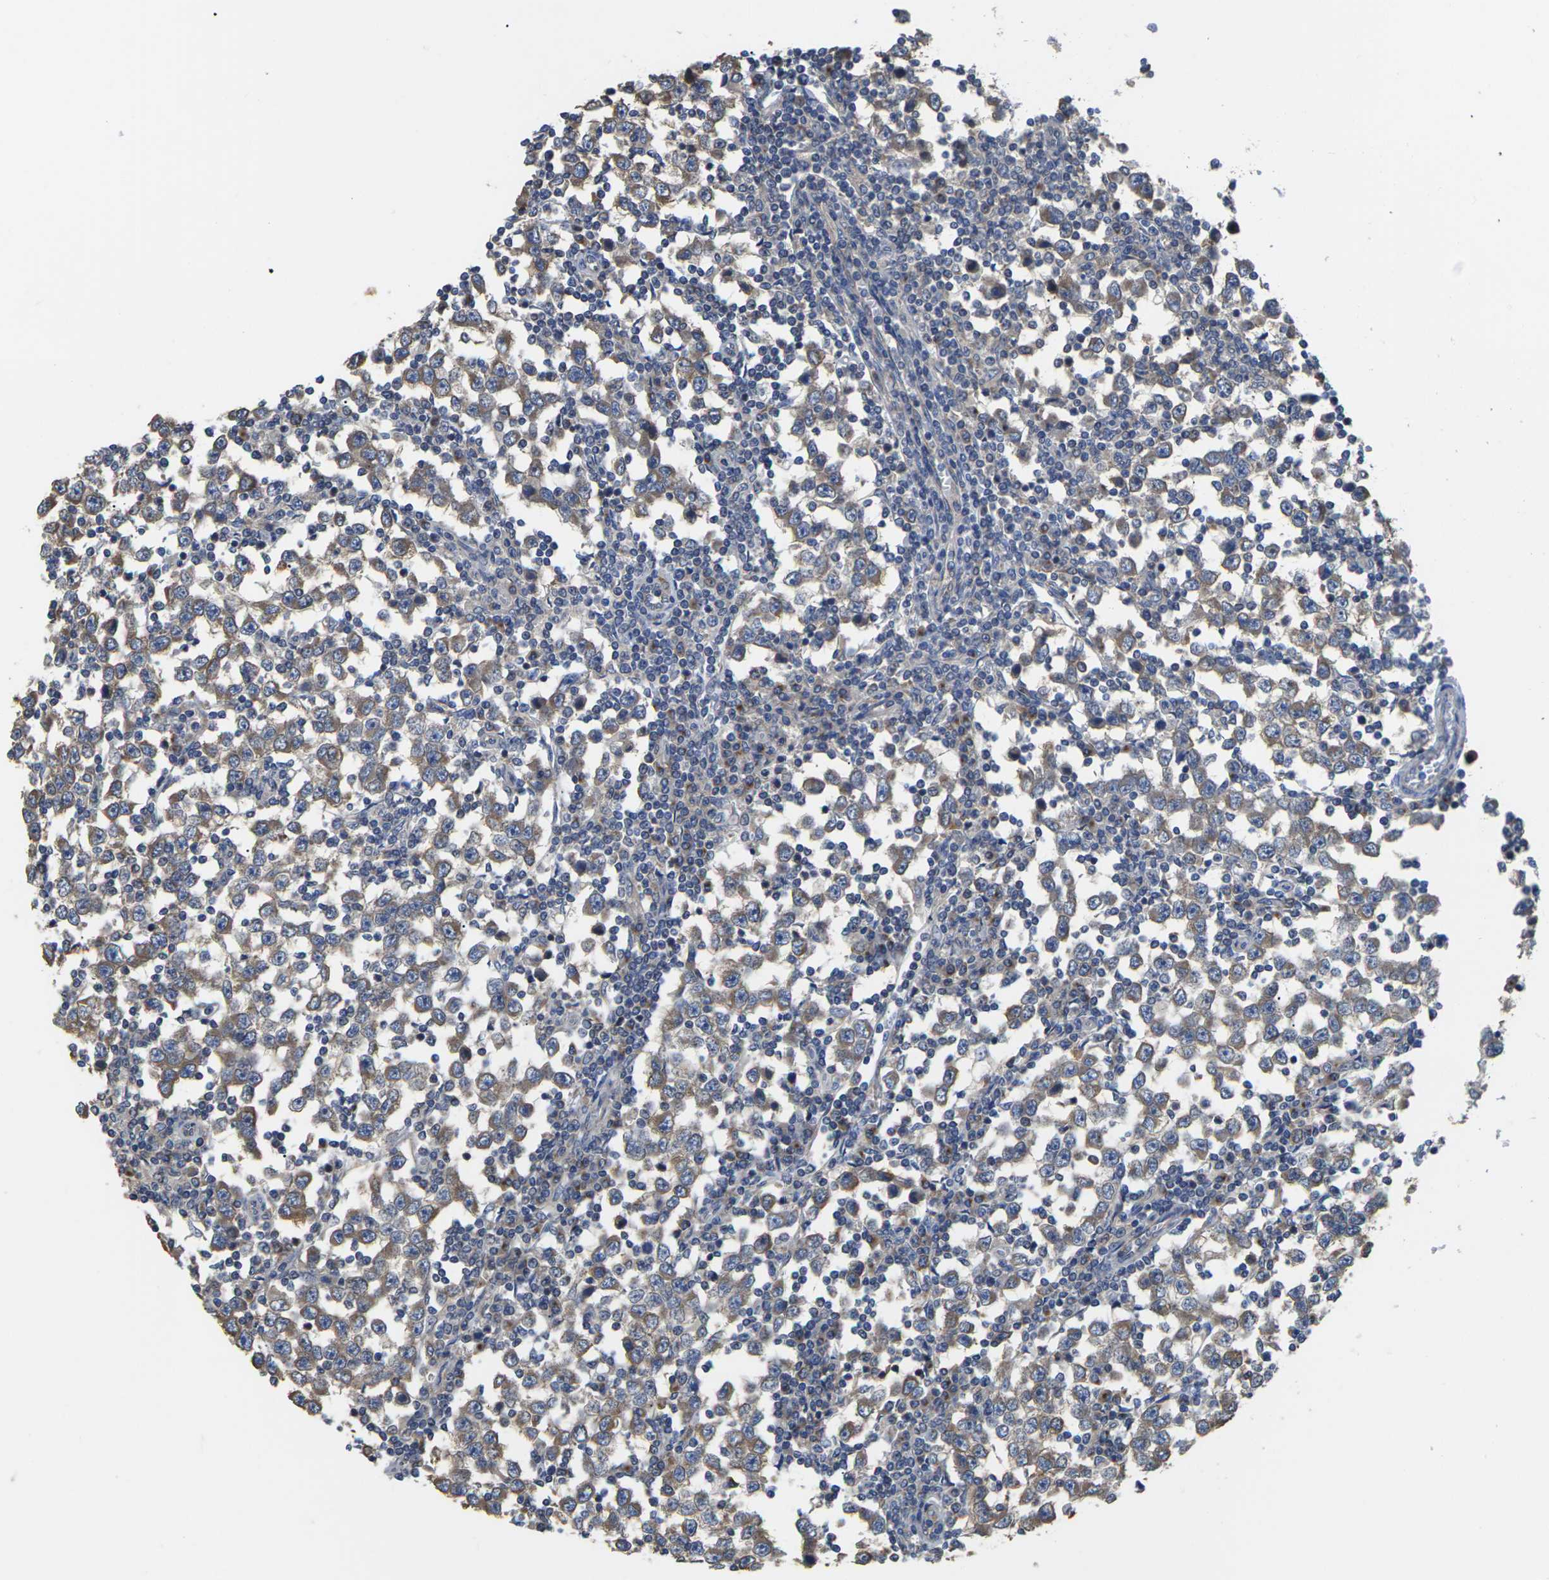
{"staining": {"intensity": "weak", "quantity": ">75%", "location": "cytoplasmic/membranous"}, "tissue": "testis cancer", "cell_type": "Tumor cells", "image_type": "cancer", "snomed": [{"axis": "morphology", "description": "Seminoma, NOS"}, {"axis": "topography", "description": "Testis"}], "caption": "The histopathology image reveals staining of testis cancer (seminoma), revealing weak cytoplasmic/membranous protein expression (brown color) within tumor cells.", "gene": "TMCC2", "patient": {"sex": "male", "age": 65}}